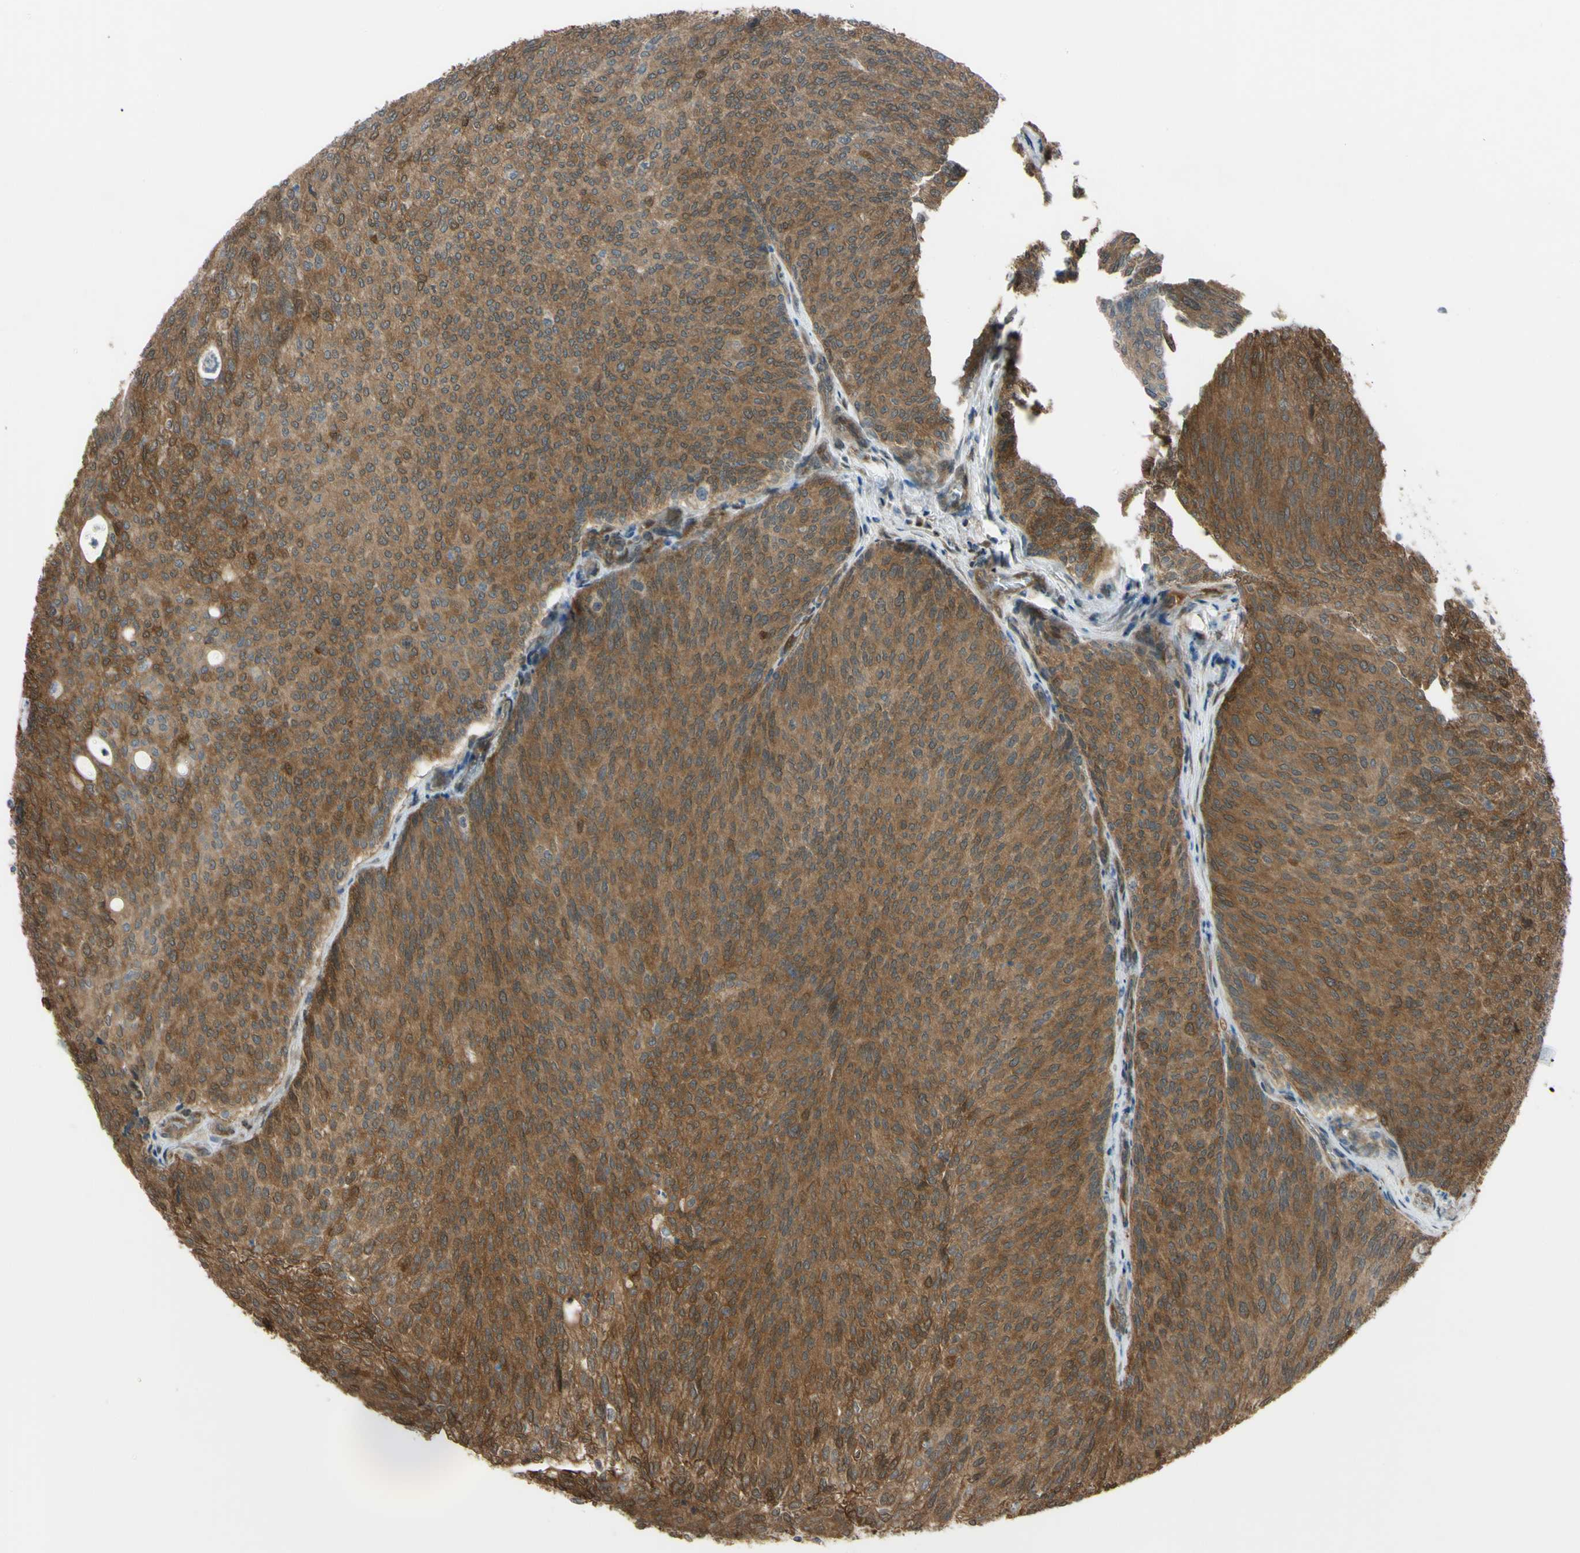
{"staining": {"intensity": "moderate", "quantity": "25%-75%", "location": "cytoplasmic/membranous"}, "tissue": "urothelial cancer", "cell_type": "Tumor cells", "image_type": "cancer", "snomed": [{"axis": "morphology", "description": "Urothelial carcinoma, Low grade"}, {"axis": "topography", "description": "Urinary bladder"}], "caption": "Immunohistochemistry image of neoplastic tissue: human urothelial cancer stained using IHC shows medium levels of moderate protein expression localized specifically in the cytoplasmic/membranous of tumor cells, appearing as a cytoplasmic/membranous brown color.", "gene": "YWHAQ", "patient": {"sex": "female", "age": 79}}